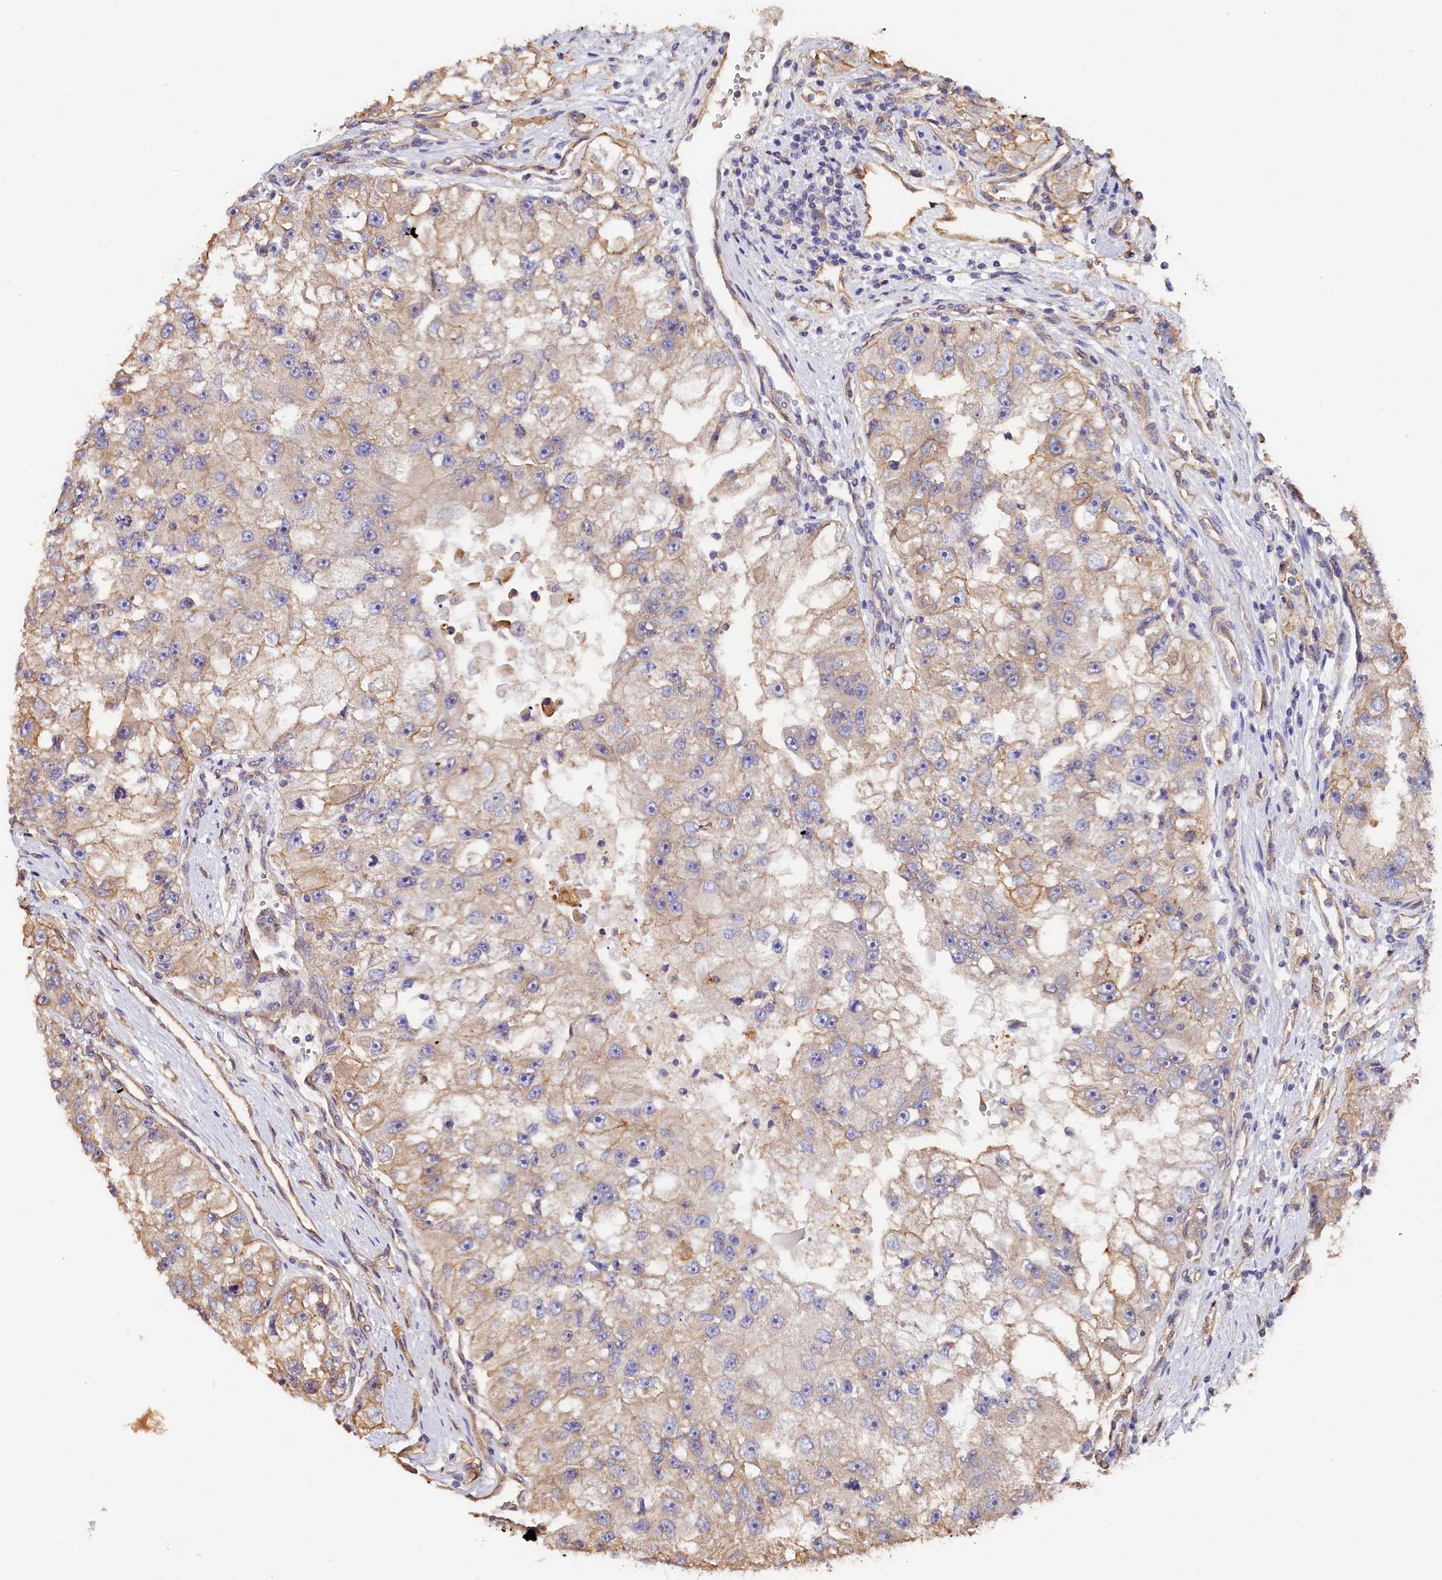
{"staining": {"intensity": "weak", "quantity": "<25%", "location": "cytoplasmic/membranous"}, "tissue": "renal cancer", "cell_type": "Tumor cells", "image_type": "cancer", "snomed": [{"axis": "morphology", "description": "Adenocarcinoma, NOS"}, {"axis": "topography", "description": "Kidney"}], "caption": "High magnification brightfield microscopy of renal adenocarcinoma stained with DAB (3,3'-diaminobenzidine) (brown) and counterstained with hematoxylin (blue): tumor cells show no significant positivity. The staining was performed using DAB (3,3'-diaminobenzidine) to visualize the protein expression in brown, while the nuclei were stained in blue with hematoxylin (Magnification: 20x).", "gene": "KATNB1", "patient": {"sex": "male", "age": 63}}